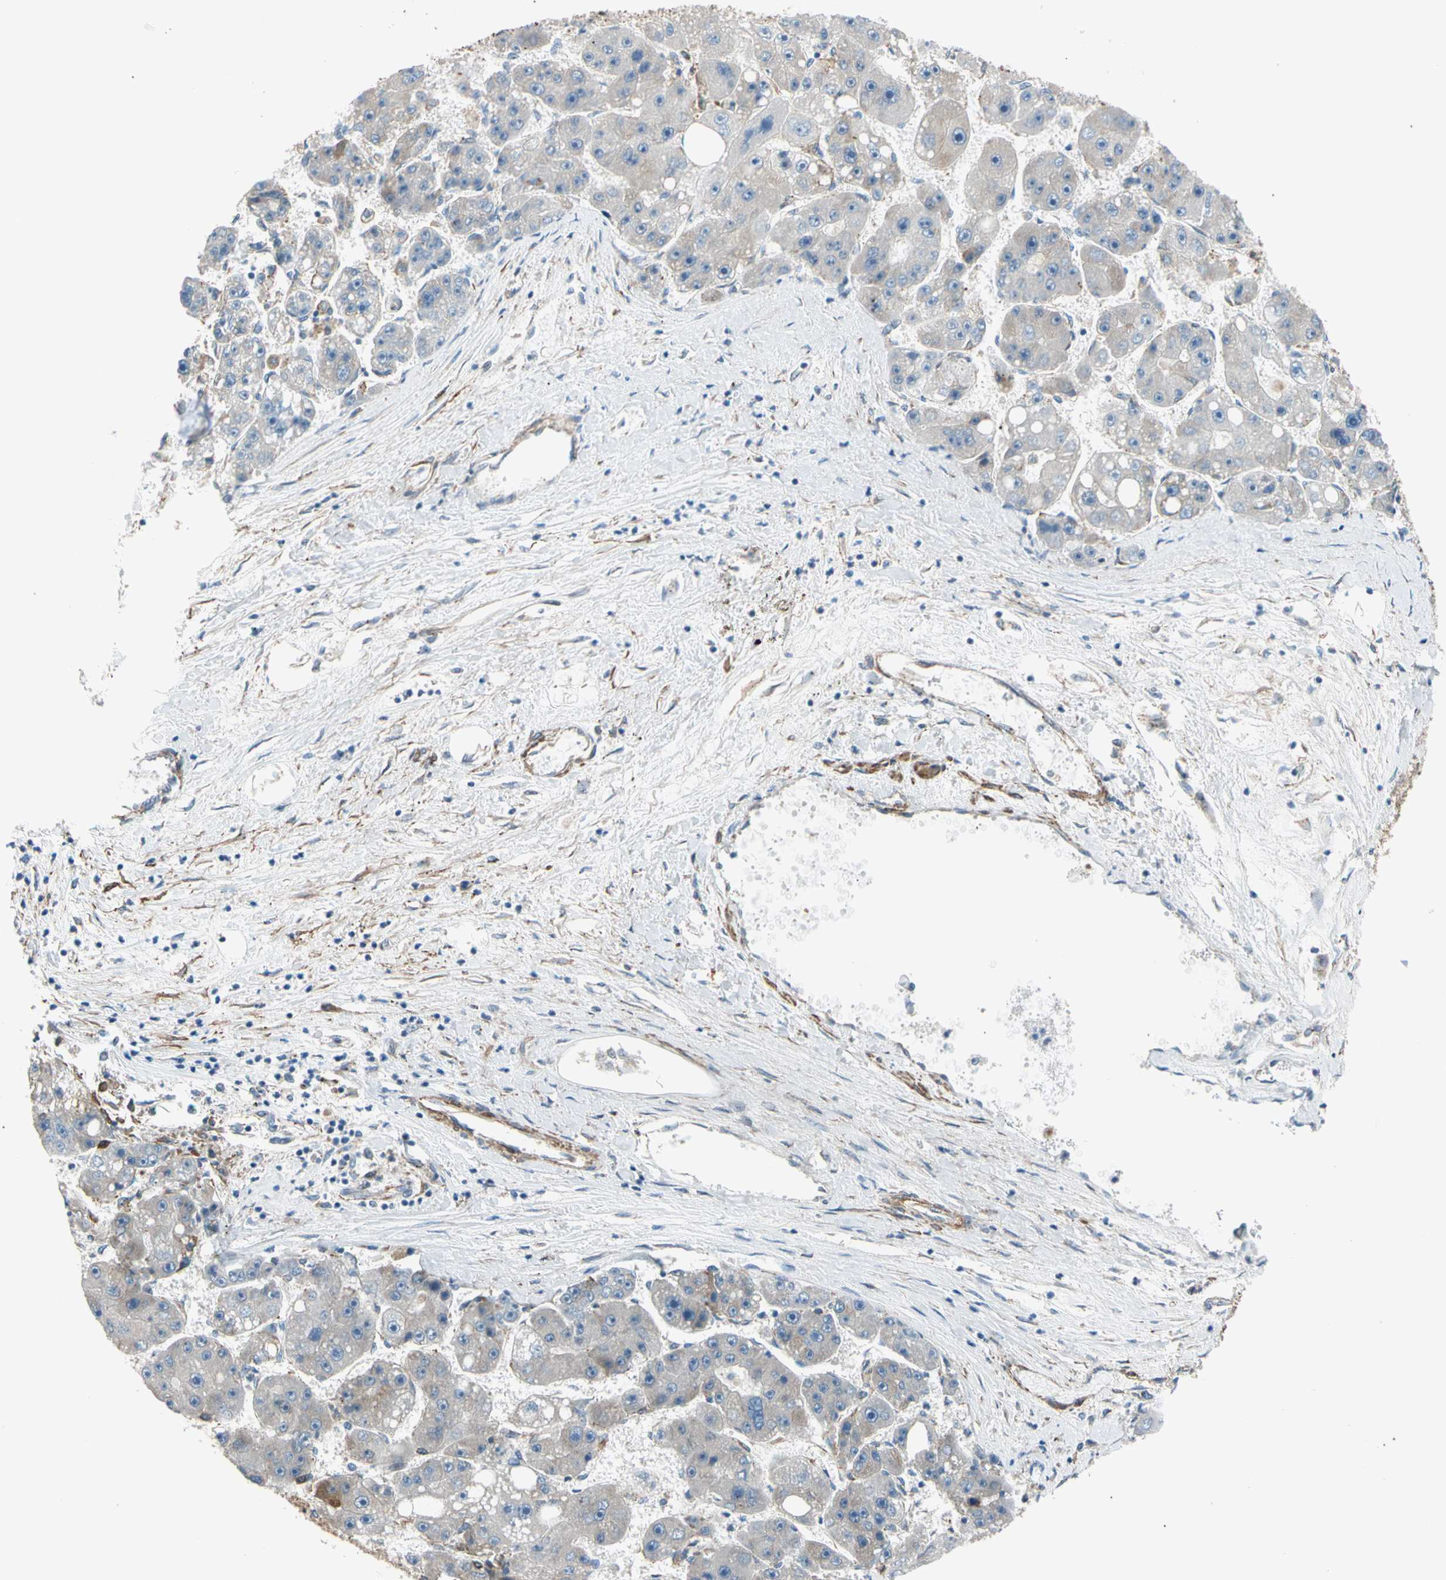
{"staining": {"intensity": "weak", "quantity": "<25%", "location": "cytoplasmic/membranous"}, "tissue": "liver cancer", "cell_type": "Tumor cells", "image_type": "cancer", "snomed": [{"axis": "morphology", "description": "Carcinoma, Hepatocellular, NOS"}, {"axis": "topography", "description": "Liver"}], "caption": "Tumor cells show no significant positivity in liver hepatocellular carcinoma.", "gene": "LIMK2", "patient": {"sex": "female", "age": 61}}